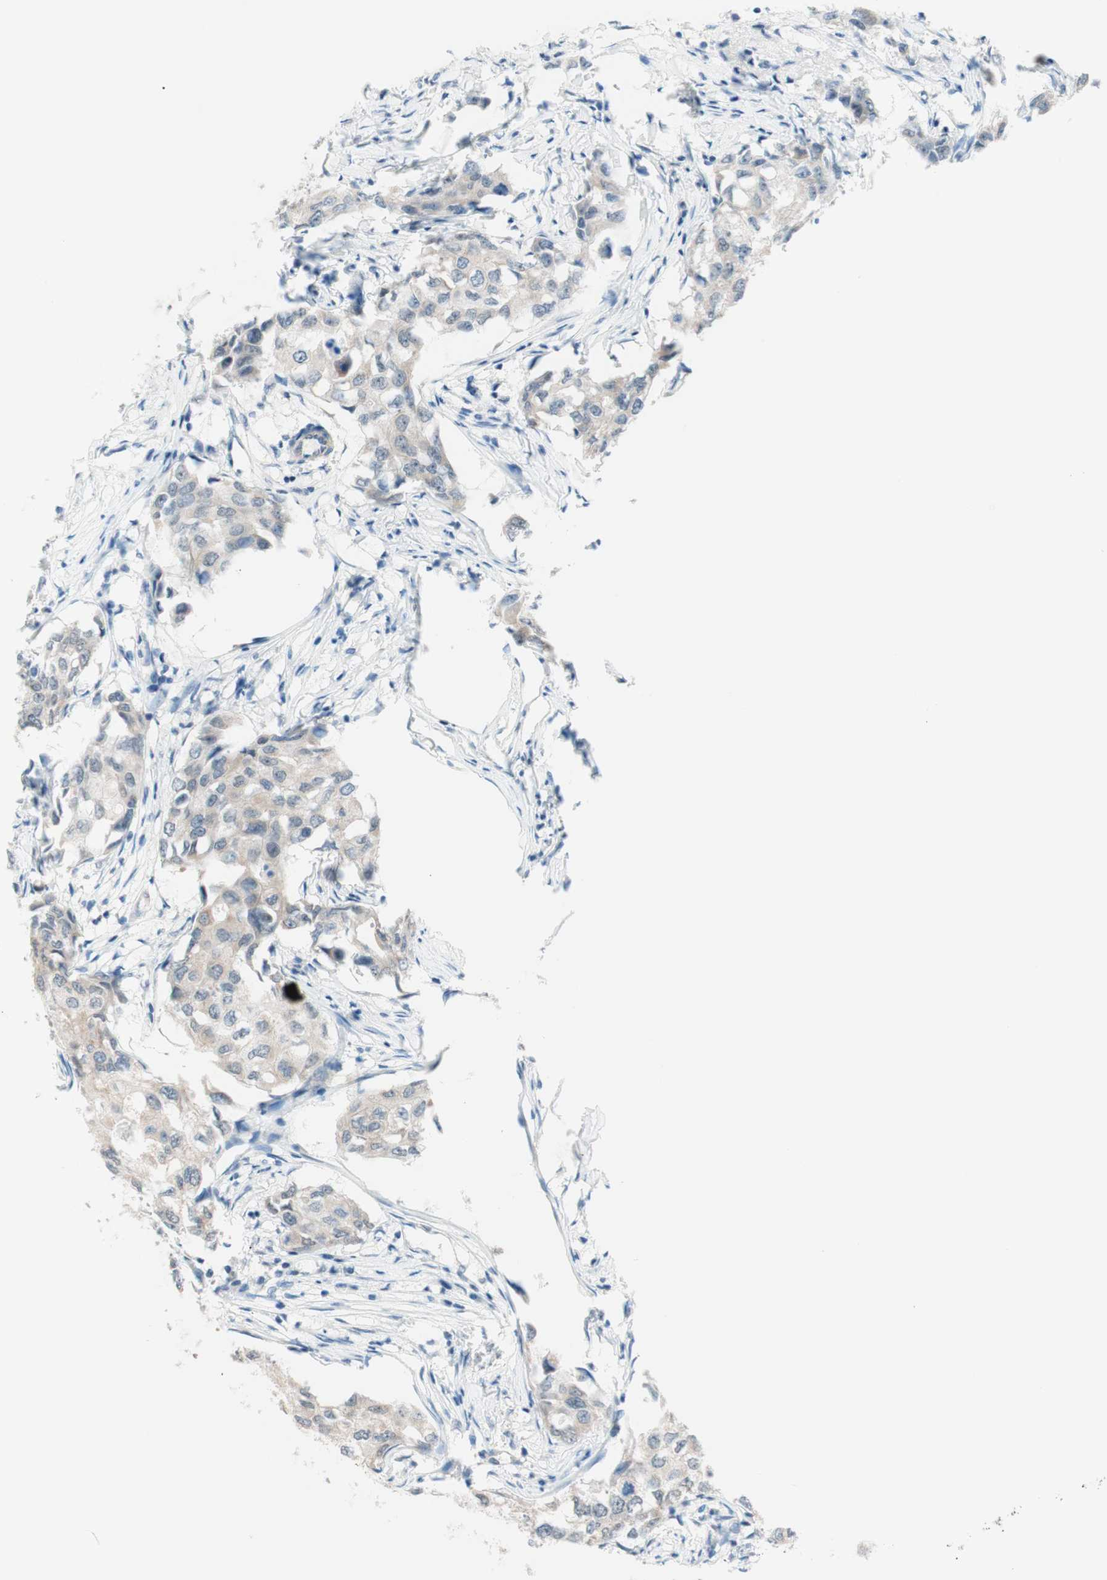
{"staining": {"intensity": "weak", "quantity": "<25%", "location": "cytoplasmic/membranous"}, "tissue": "breast cancer", "cell_type": "Tumor cells", "image_type": "cancer", "snomed": [{"axis": "morphology", "description": "Duct carcinoma"}, {"axis": "topography", "description": "Breast"}], "caption": "A high-resolution photomicrograph shows immunohistochemistry staining of breast cancer (invasive ductal carcinoma), which displays no significant positivity in tumor cells. Nuclei are stained in blue.", "gene": "JPH1", "patient": {"sex": "female", "age": 27}}